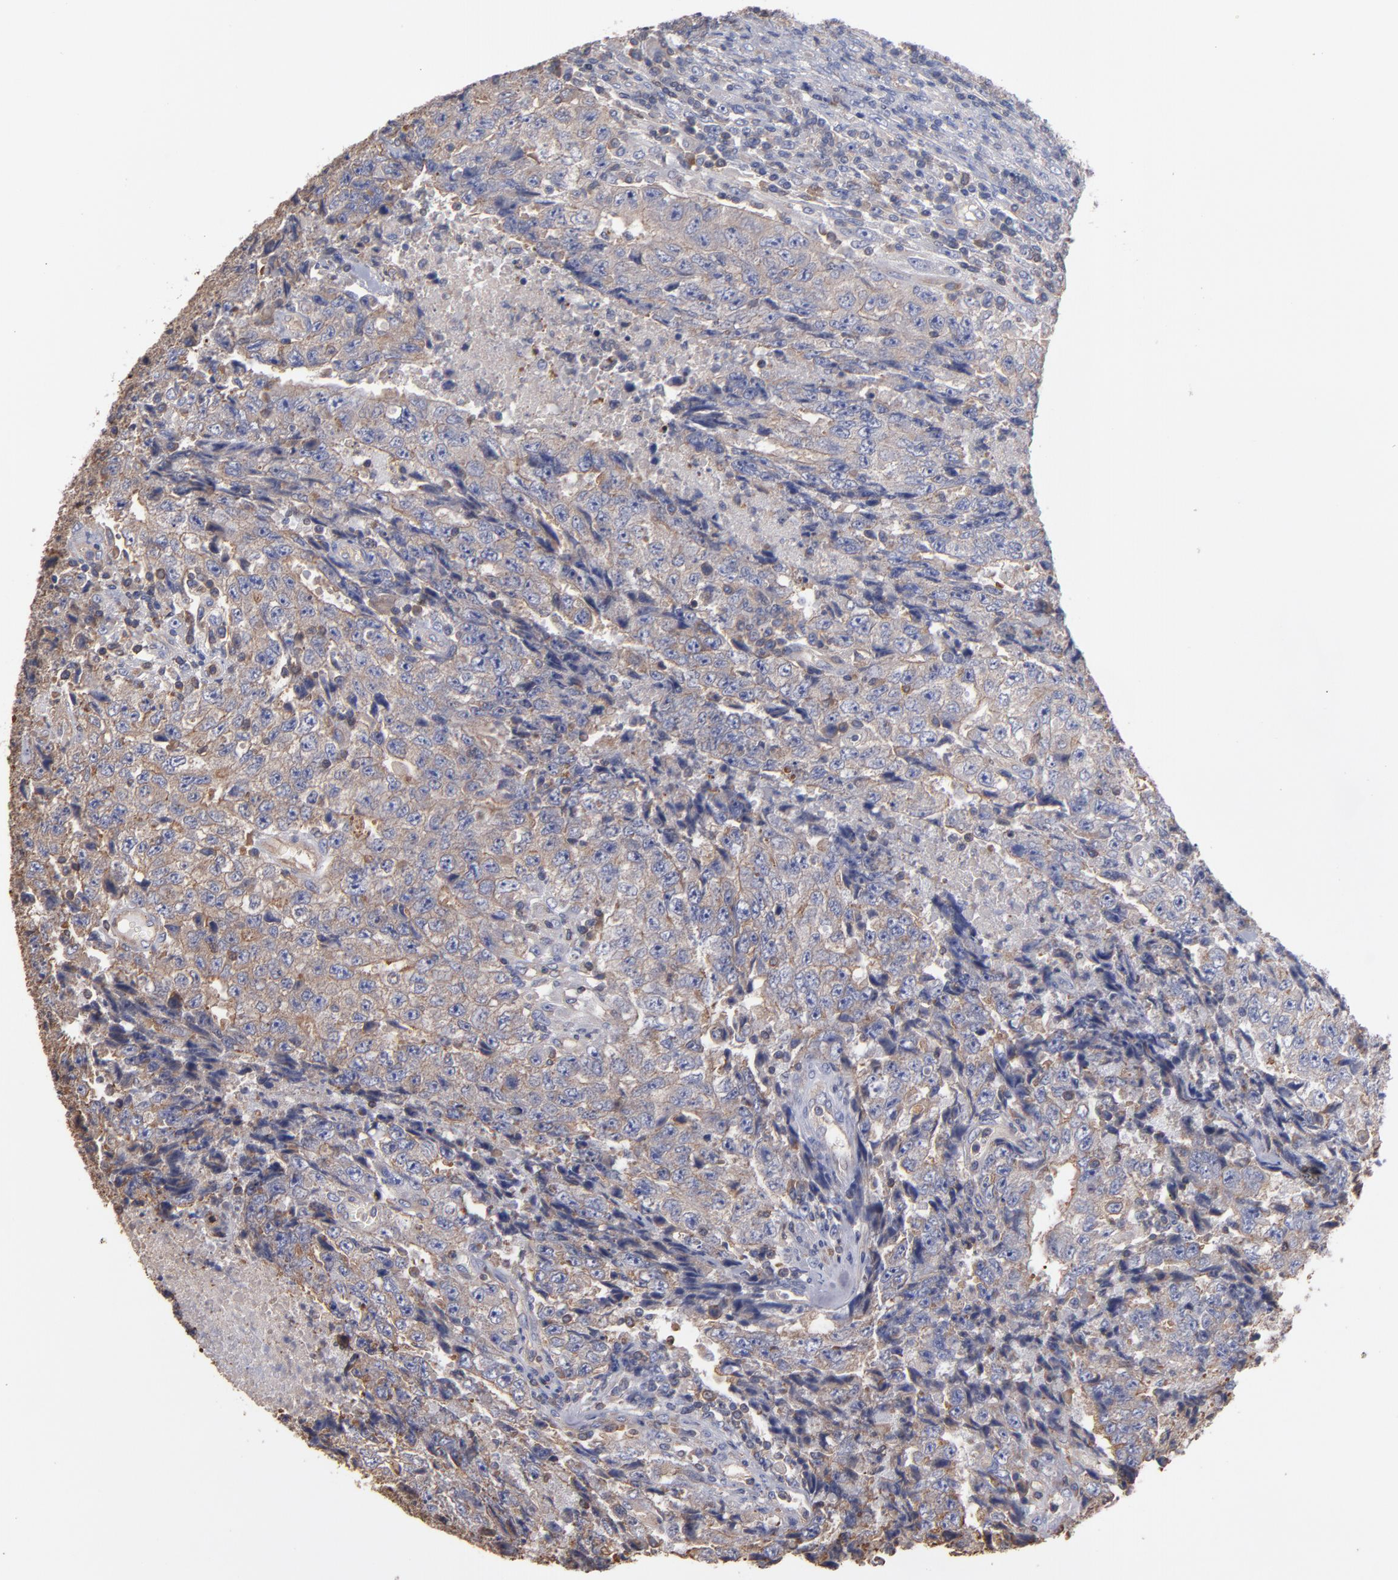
{"staining": {"intensity": "weak", "quantity": "25%-75%", "location": "cytoplasmic/membranous"}, "tissue": "testis cancer", "cell_type": "Tumor cells", "image_type": "cancer", "snomed": [{"axis": "morphology", "description": "Necrosis, NOS"}, {"axis": "morphology", "description": "Carcinoma, Embryonal, NOS"}, {"axis": "topography", "description": "Testis"}], "caption": "The immunohistochemical stain highlights weak cytoplasmic/membranous staining in tumor cells of testis cancer (embryonal carcinoma) tissue.", "gene": "ESYT2", "patient": {"sex": "male", "age": 19}}